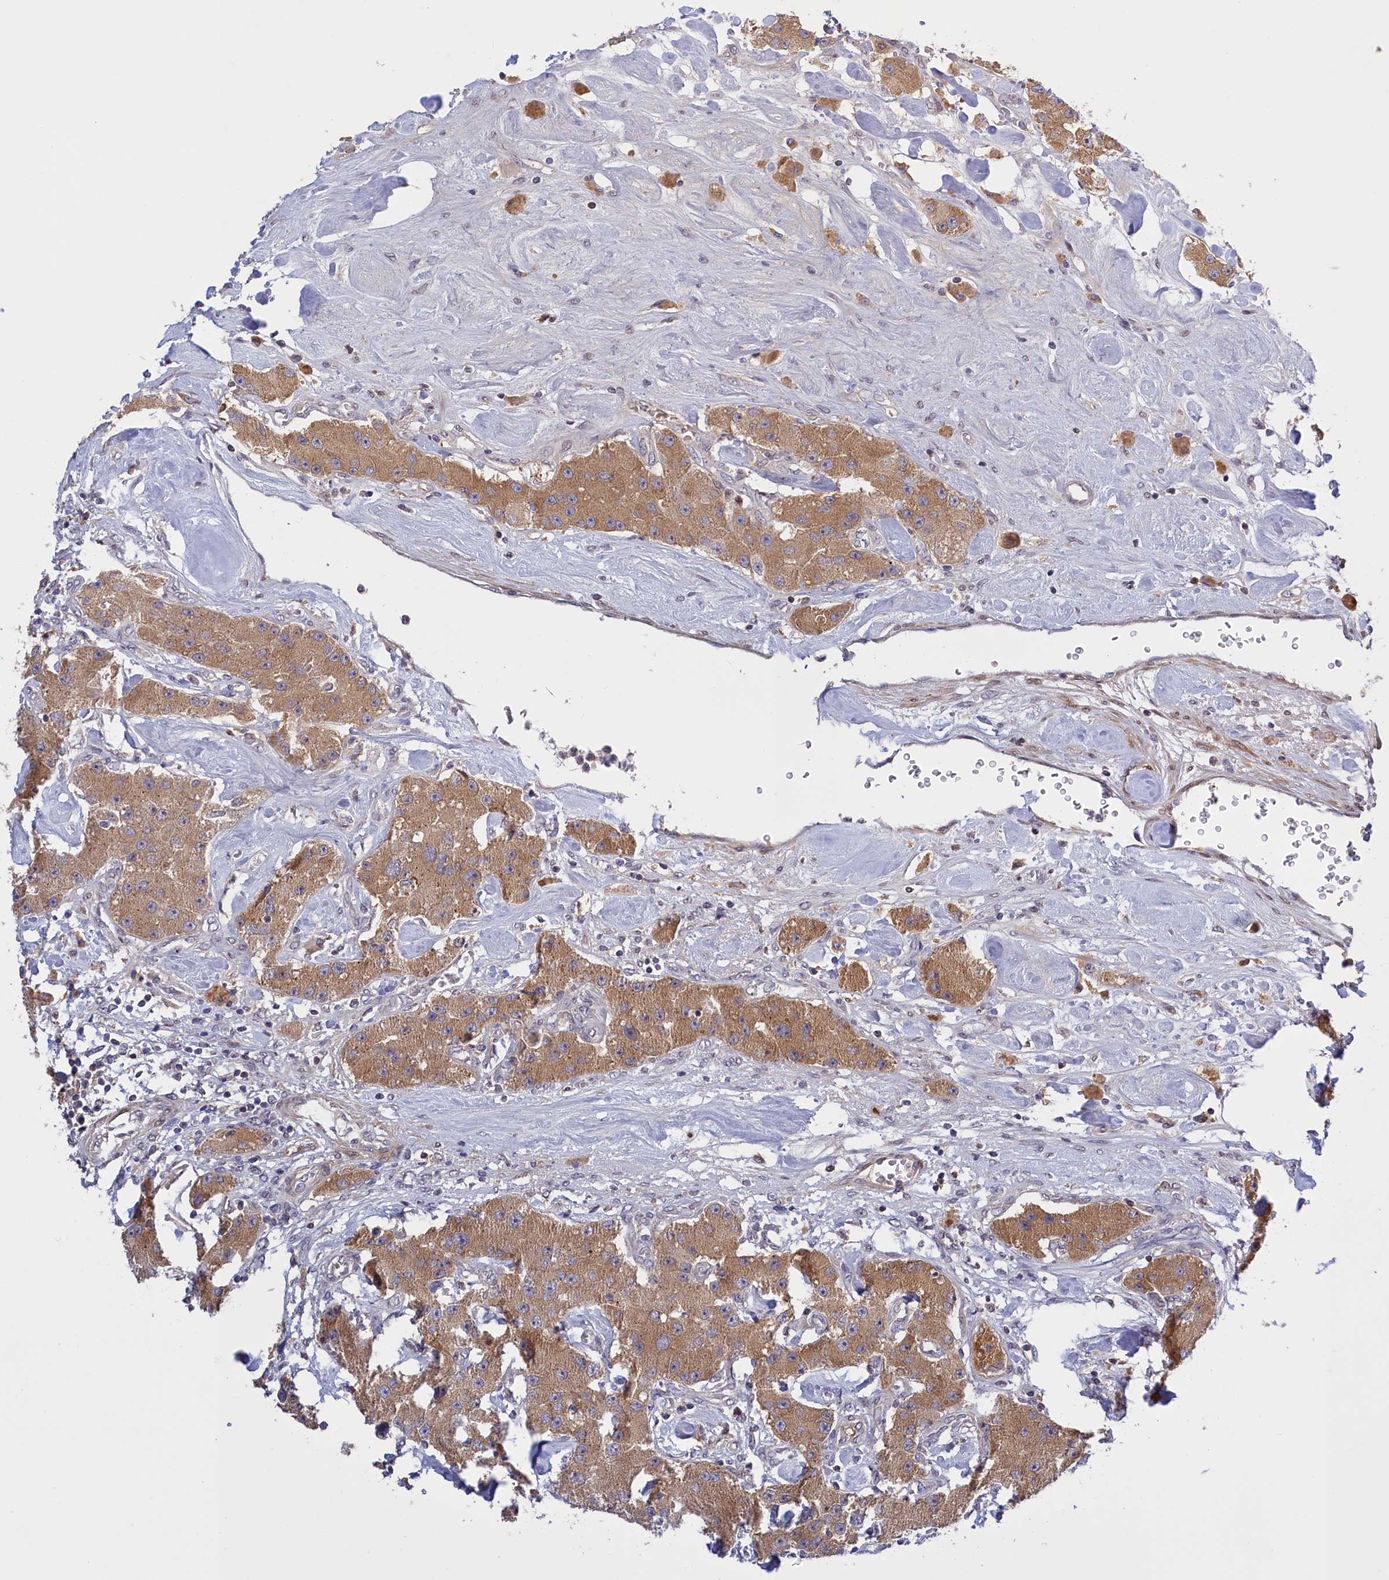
{"staining": {"intensity": "moderate", "quantity": ">75%", "location": "cytoplasmic/membranous"}, "tissue": "carcinoid", "cell_type": "Tumor cells", "image_type": "cancer", "snomed": [{"axis": "morphology", "description": "Carcinoid, malignant, NOS"}, {"axis": "topography", "description": "Pancreas"}], "caption": "Tumor cells demonstrate medium levels of moderate cytoplasmic/membranous positivity in about >75% of cells in malignant carcinoid. (Brightfield microscopy of DAB IHC at high magnification).", "gene": "RRAD", "patient": {"sex": "male", "age": 41}}